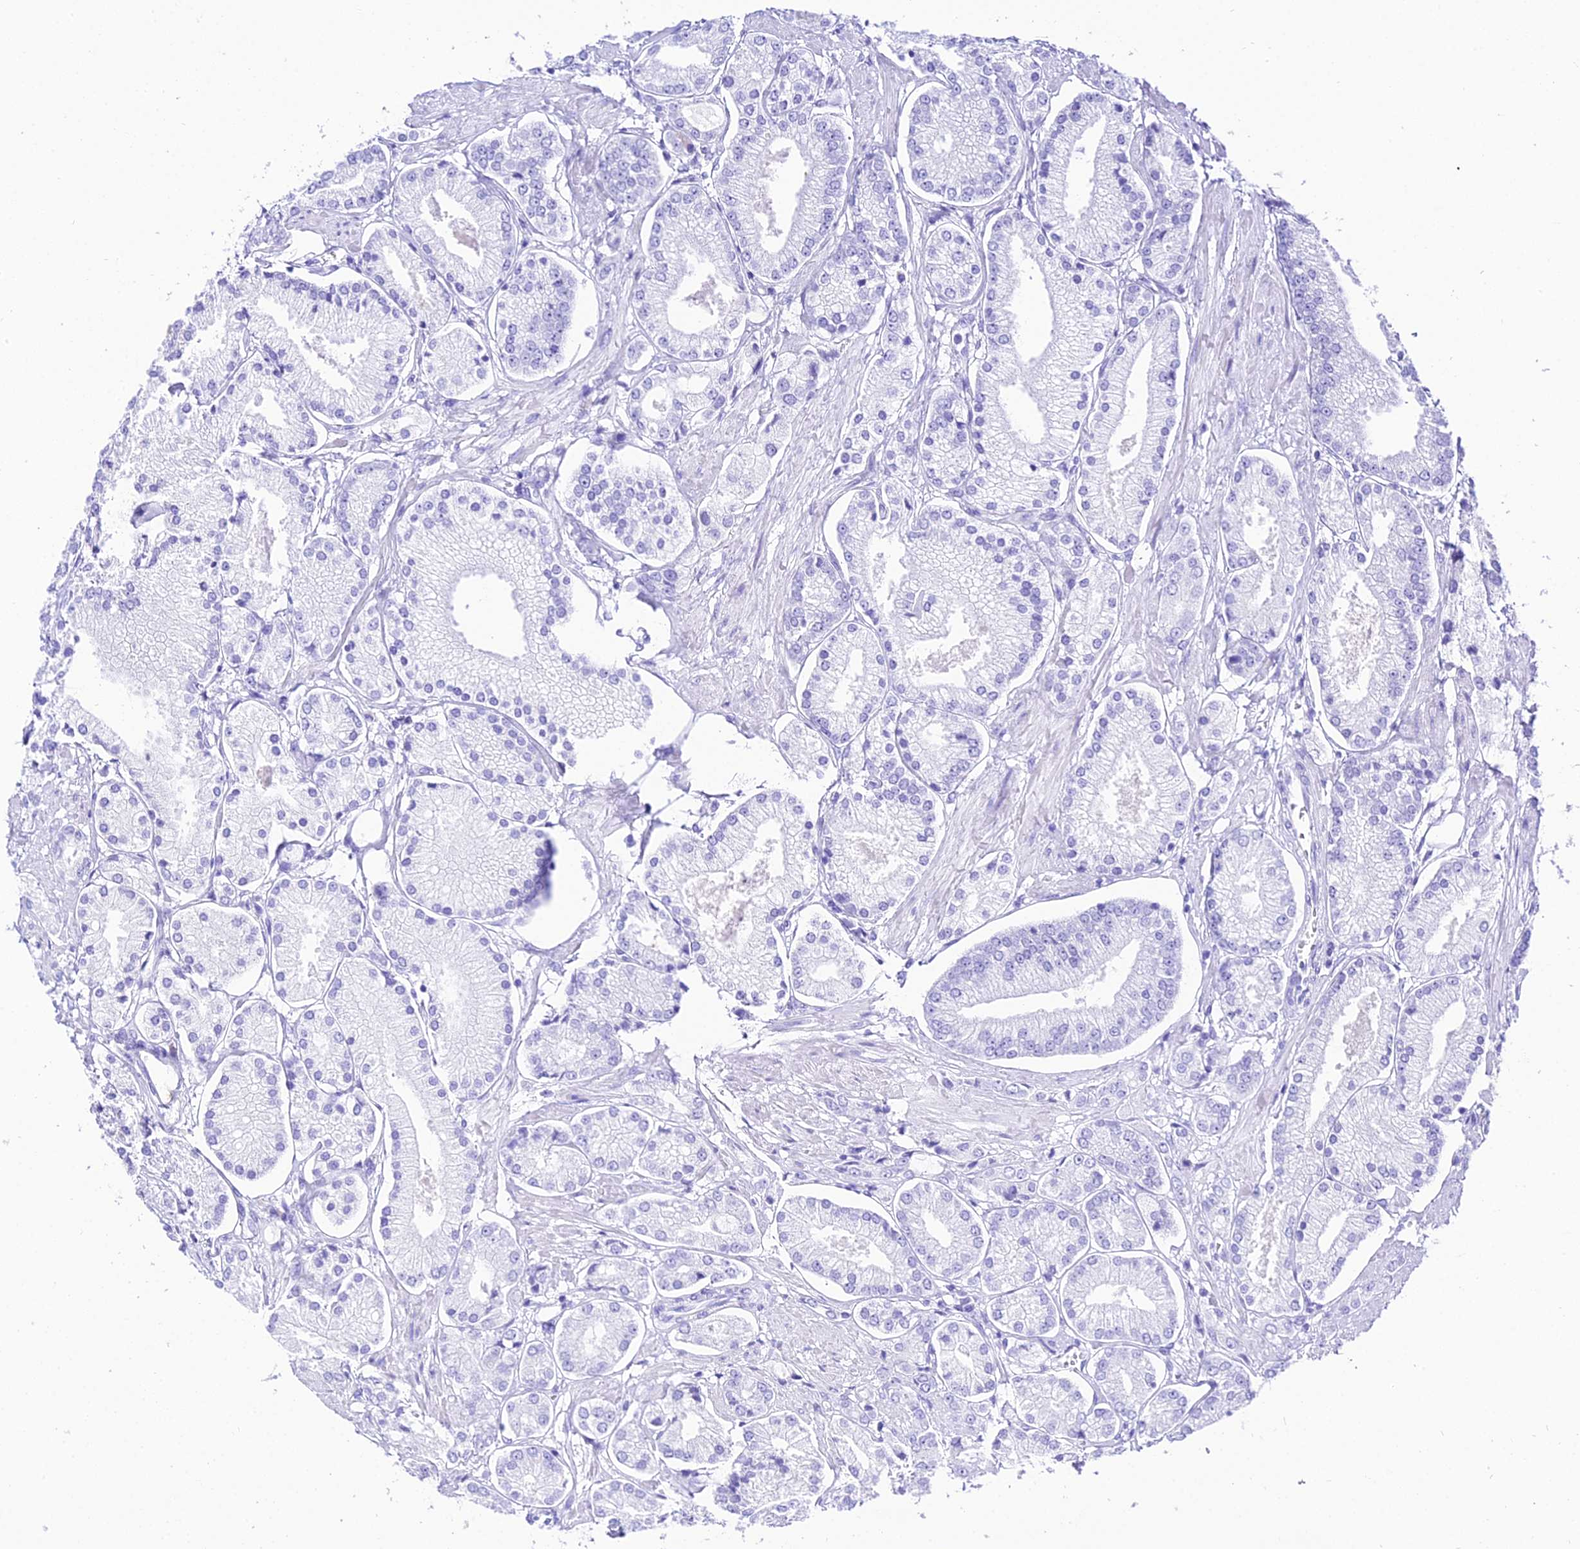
{"staining": {"intensity": "negative", "quantity": "none", "location": "none"}, "tissue": "prostate cancer", "cell_type": "Tumor cells", "image_type": "cancer", "snomed": [{"axis": "morphology", "description": "Adenocarcinoma, High grade"}, {"axis": "topography", "description": "Prostate and seminal vesicle, NOS"}], "caption": "Photomicrograph shows no significant protein positivity in tumor cells of high-grade adenocarcinoma (prostate).", "gene": "TRMT44", "patient": {"sex": "male", "age": 64}}